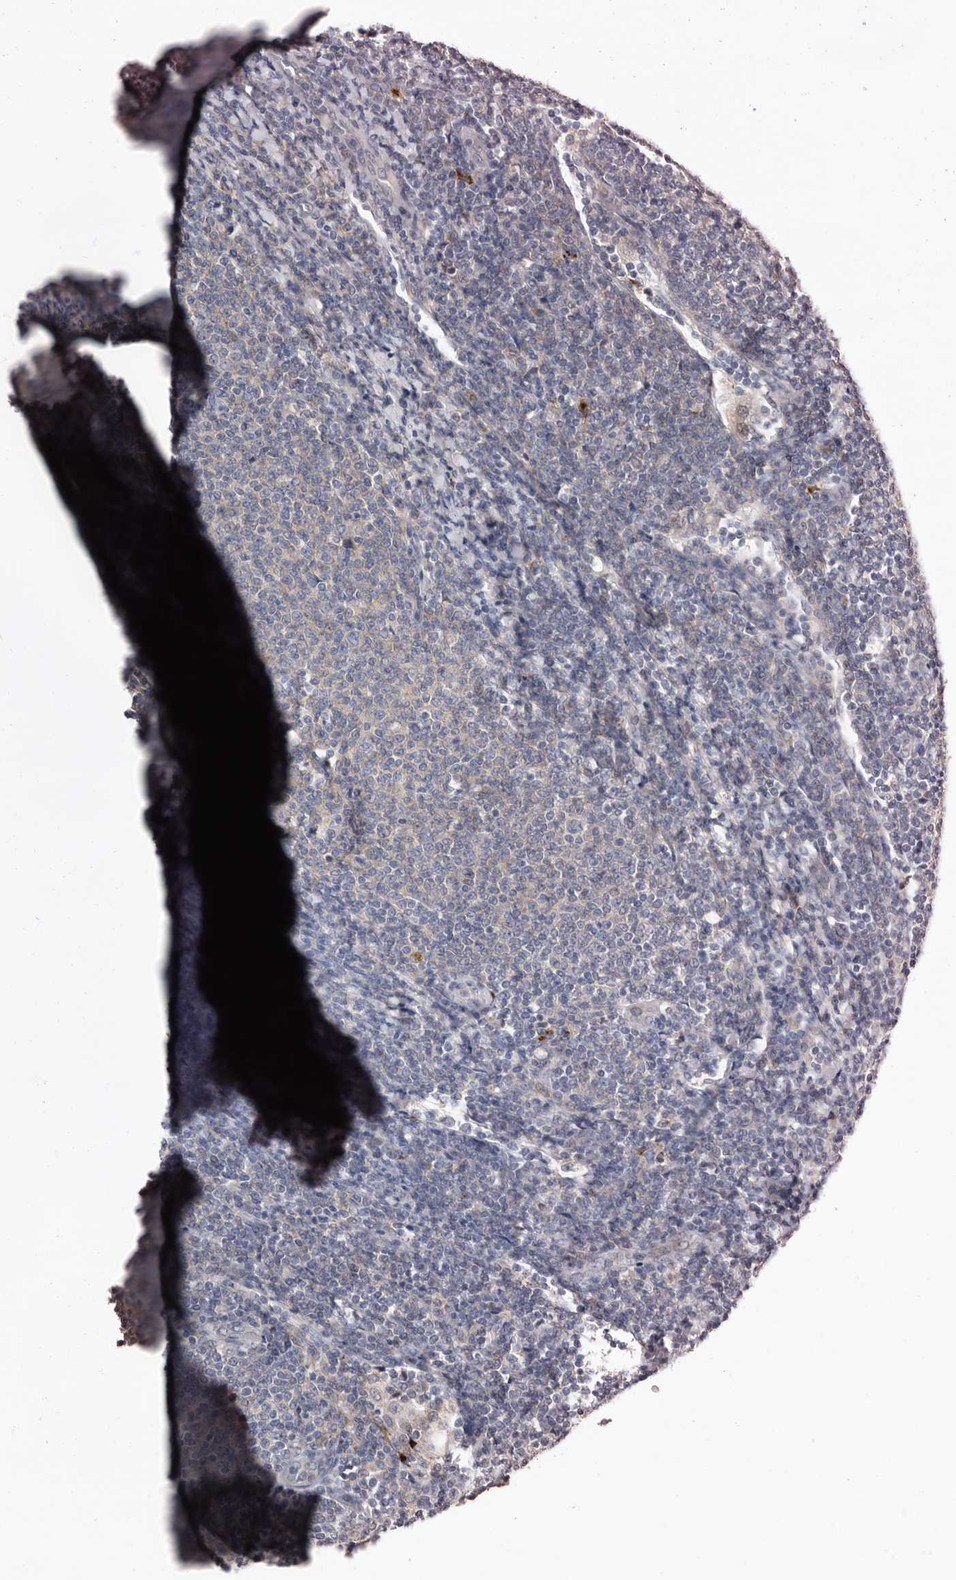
{"staining": {"intensity": "negative", "quantity": "none", "location": "none"}, "tissue": "lymphoma", "cell_type": "Tumor cells", "image_type": "cancer", "snomed": [{"axis": "morphology", "description": "Malignant lymphoma, non-Hodgkin's type, Low grade"}, {"axis": "topography", "description": "Lymph node"}], "caption": "The image reveals no staining of tumor cells in low-grade malignant lymphoma, non-Hodgkin's type. The staining was performed using DAB (3,3'-diaminobenzidine) to visualize the protein expression in brown, while the nuclei were stained in blue with hematoxylin (Magnification: 20x).", "gene": "FAM91A1", "patient": {"sex": "male", "age": 66}}